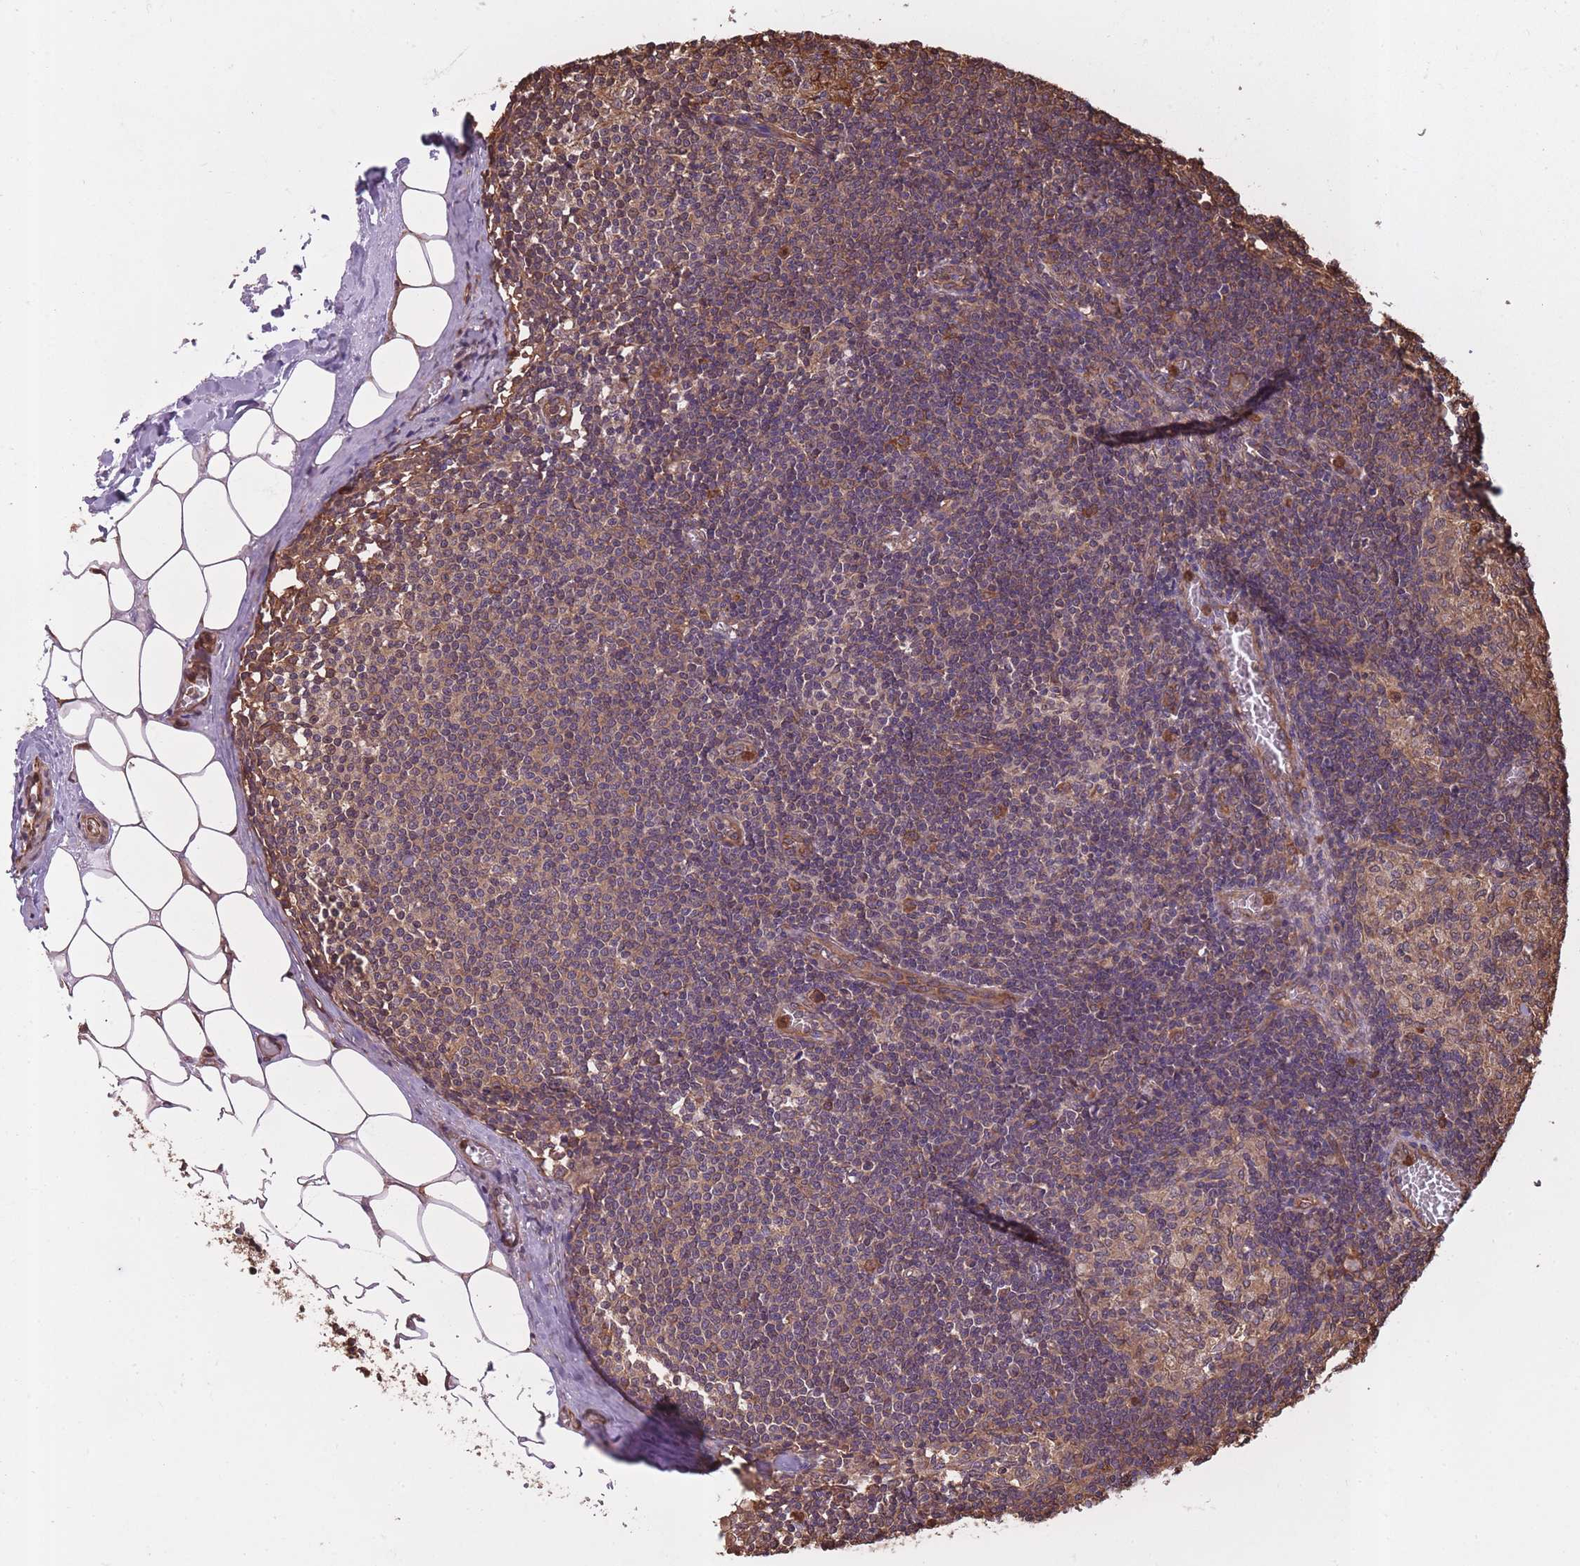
{"staining": {"intensity": "moderate", "quantity": "25%-75%", "location": "cytoplasmic/membranous"}, "tissue": "lymph node", "cell_type": "Germinal center cells", "image_type": "normal", "snomed": [{"axis": "morphology", "description": "Normal tissue, NOS"}, {"axis": "topography", "description": "Lymph node"}], "caption": "An IHC photomicrograph of unremarkable tissue is shown. Protein staining in brown highlights moderate cytoplasmic/membranous positivity in lymph node within germinal center cells. The staining was performed using DAB (3,3'-diaminobenzidine) to visualize the protein expression in brown, while the nuclei were stained in blue with hematoxylin (Magnification: 20x).", "gene": "ARL13B", "patient": {"sex": "female", "age": 42}}